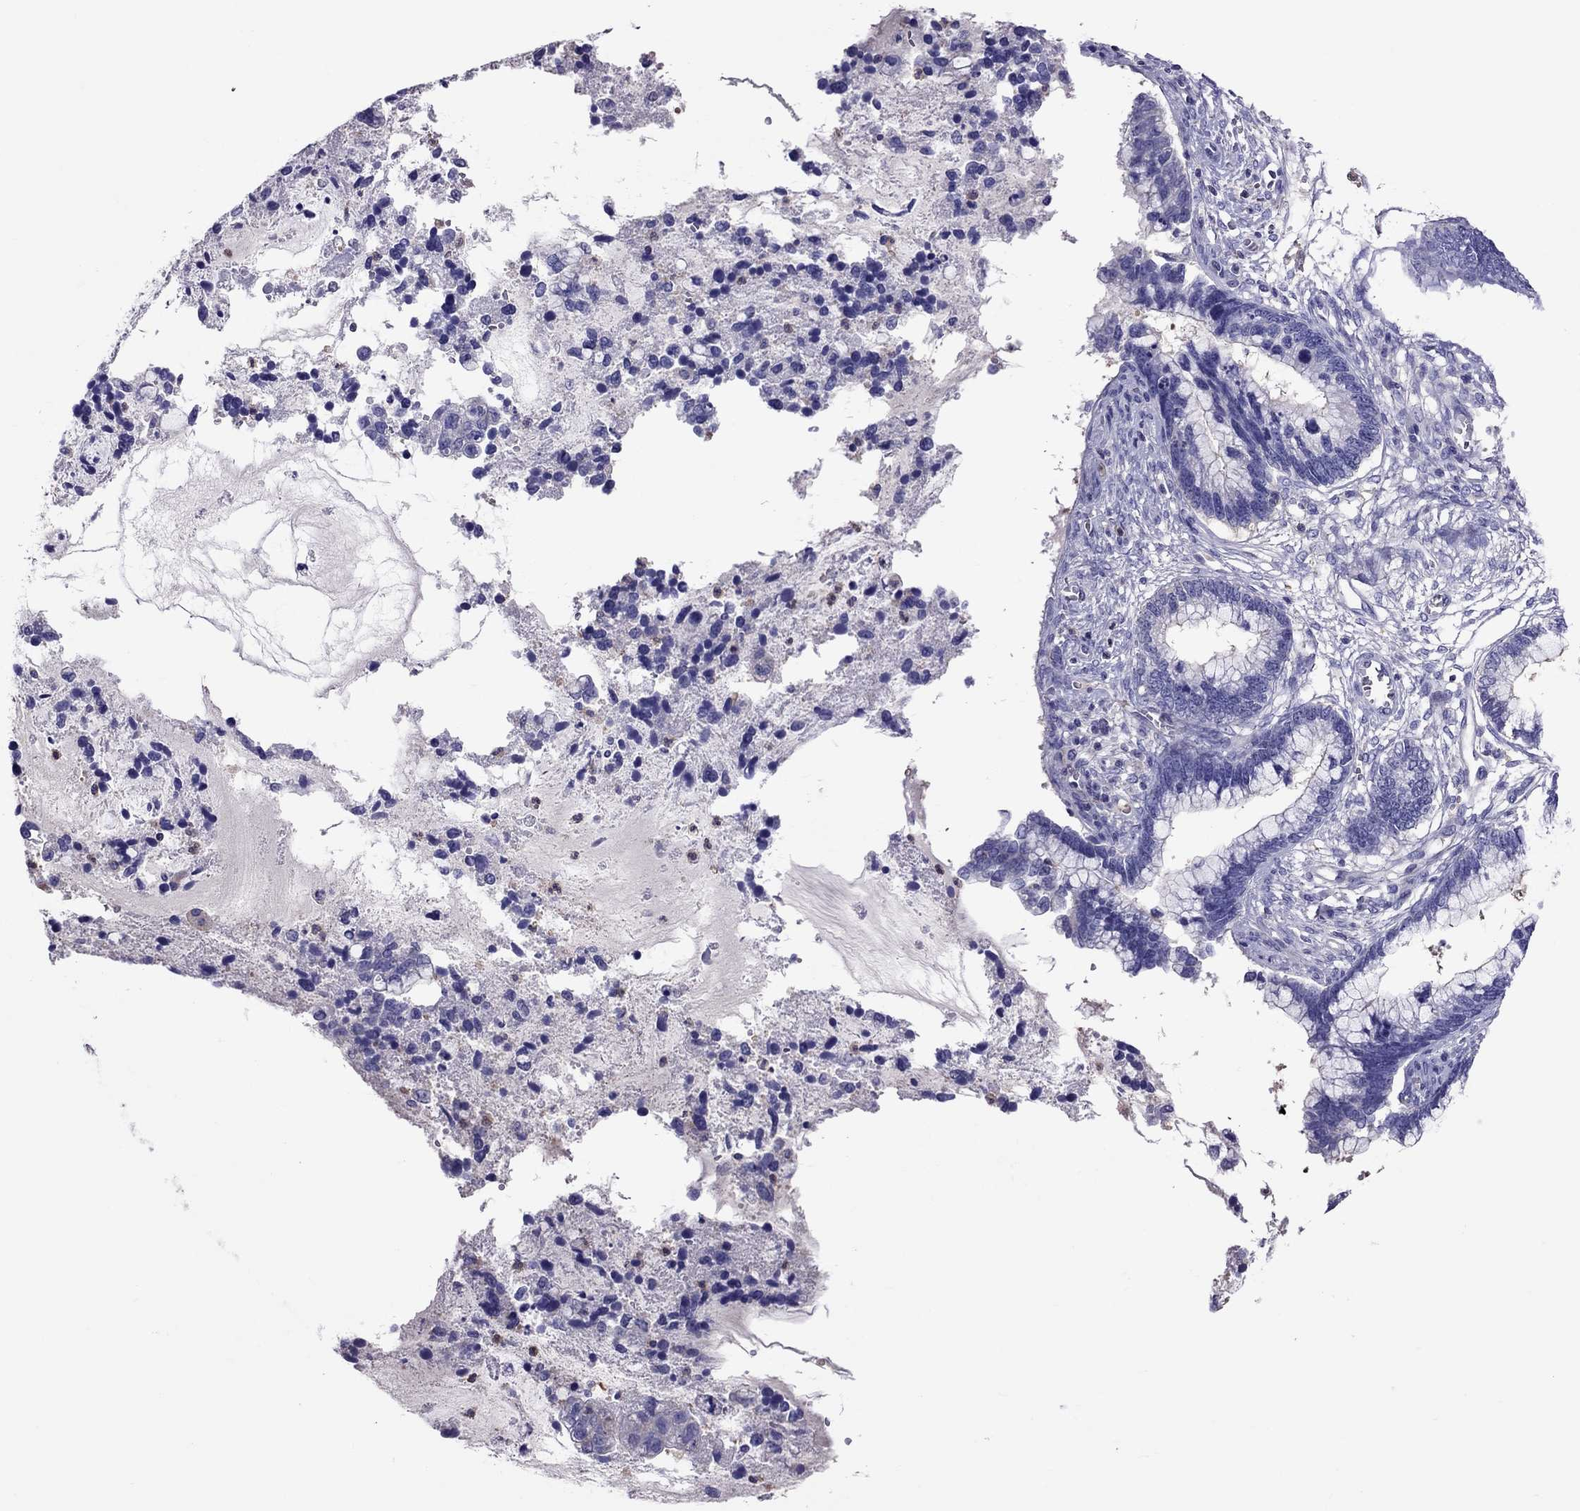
{"staining": {"intensity": "negative", "quantity": "none", "location": "none"}, "tissue": "cervical cancer", "cell_type": "Tumor cells", "image_type": "cancer", "snomed": [{"axis": "morphology", "description": "Adenocarcinoma, NOS"}, {"axis": "topography", "description": "Cervix"}], "caption": "Immunohistochemical staining of cervical cancer reveals no significant positivity in tumor cells. (DAB immunohistochemistry (IHC) with hematoxylin counter stain).", "gene": "TEX22", "patient": {"sex": "female", "age": 44}}